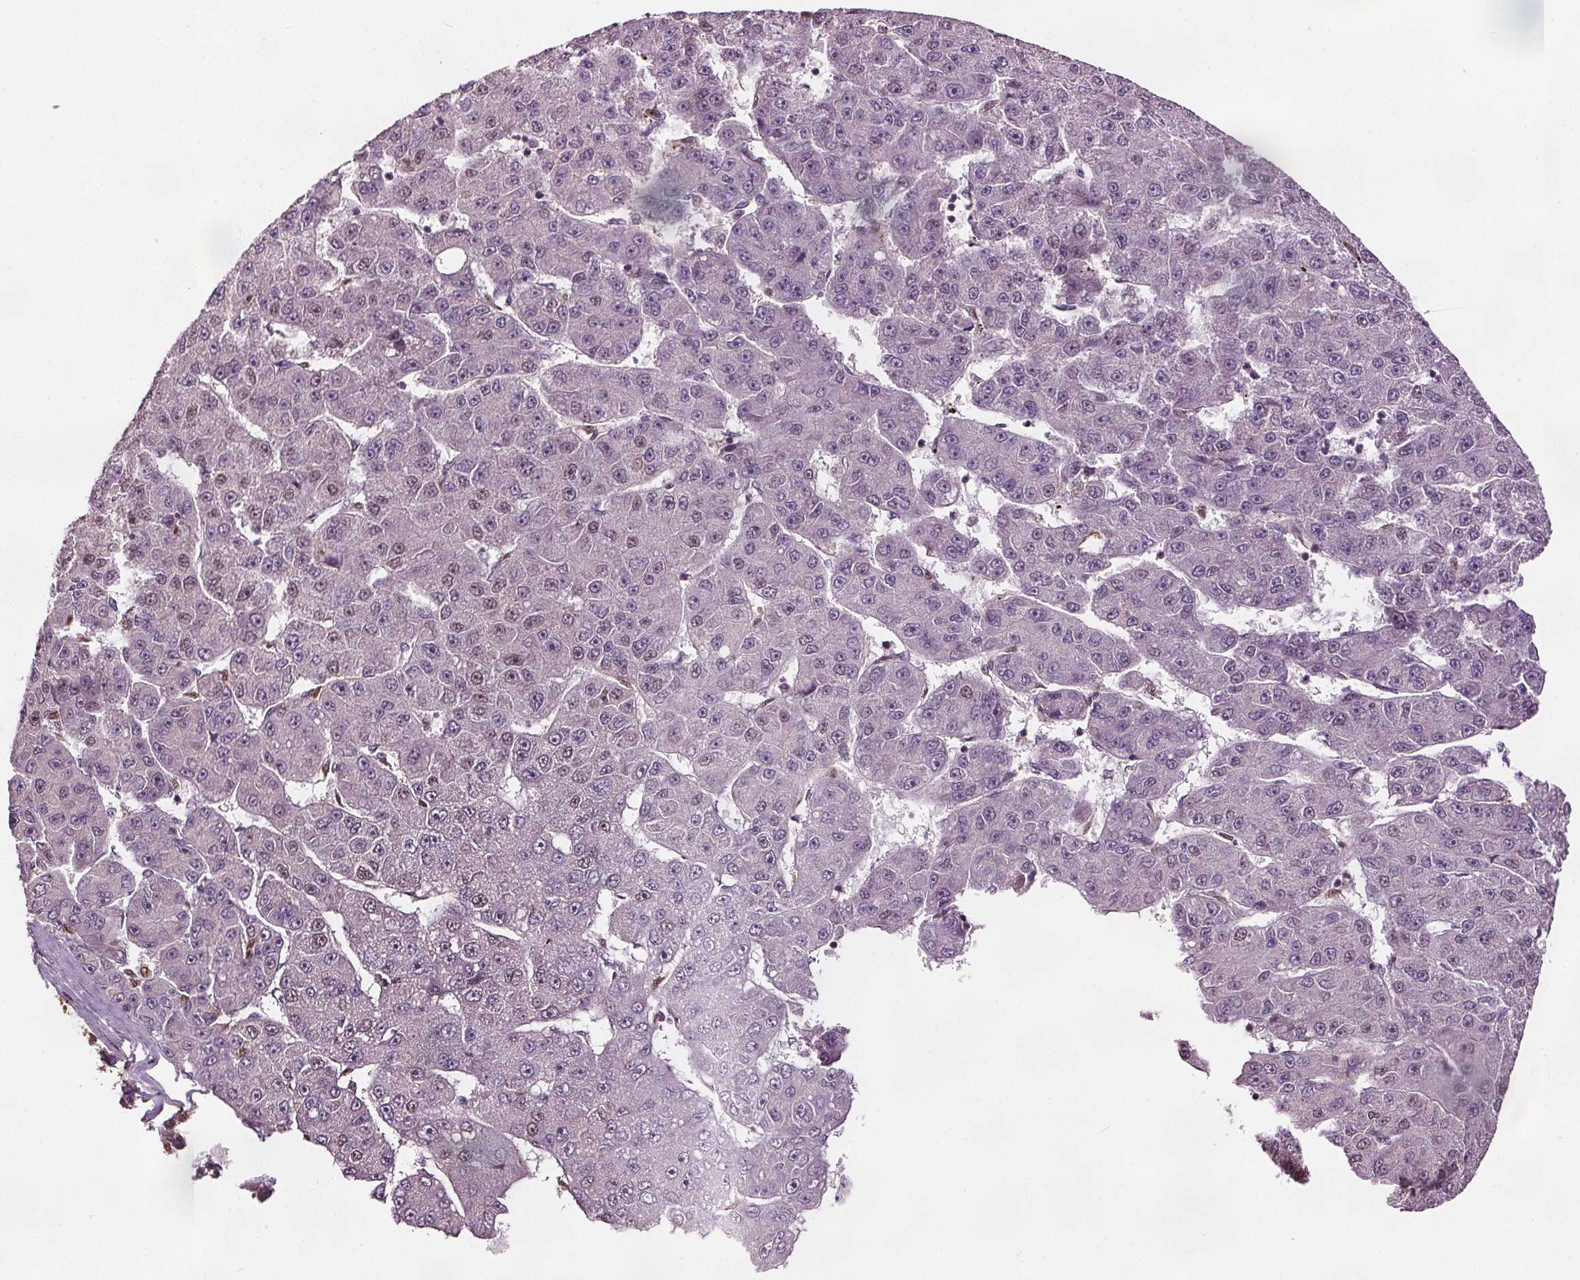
{"staining": {"intensity": "weak", "quantity": "<25%", "location": "nuclear"}, "tissue": "liver cancer", "cell_type": "Tumor cells", "image_type": "cancer", "snomed": [{"axis": "morphology", "description": "Carcinoma, Hepatocellular, NOS"}, {"axis": "topography", "description": "Liver"}], "caption": "This is a histopathology image of immunohistochemistry staining of liver hepatocellular carcinoma, which shows no positivity in tumor cells.", "gene": "DDX11", "patient": {"sex": "male", "age": 67}}